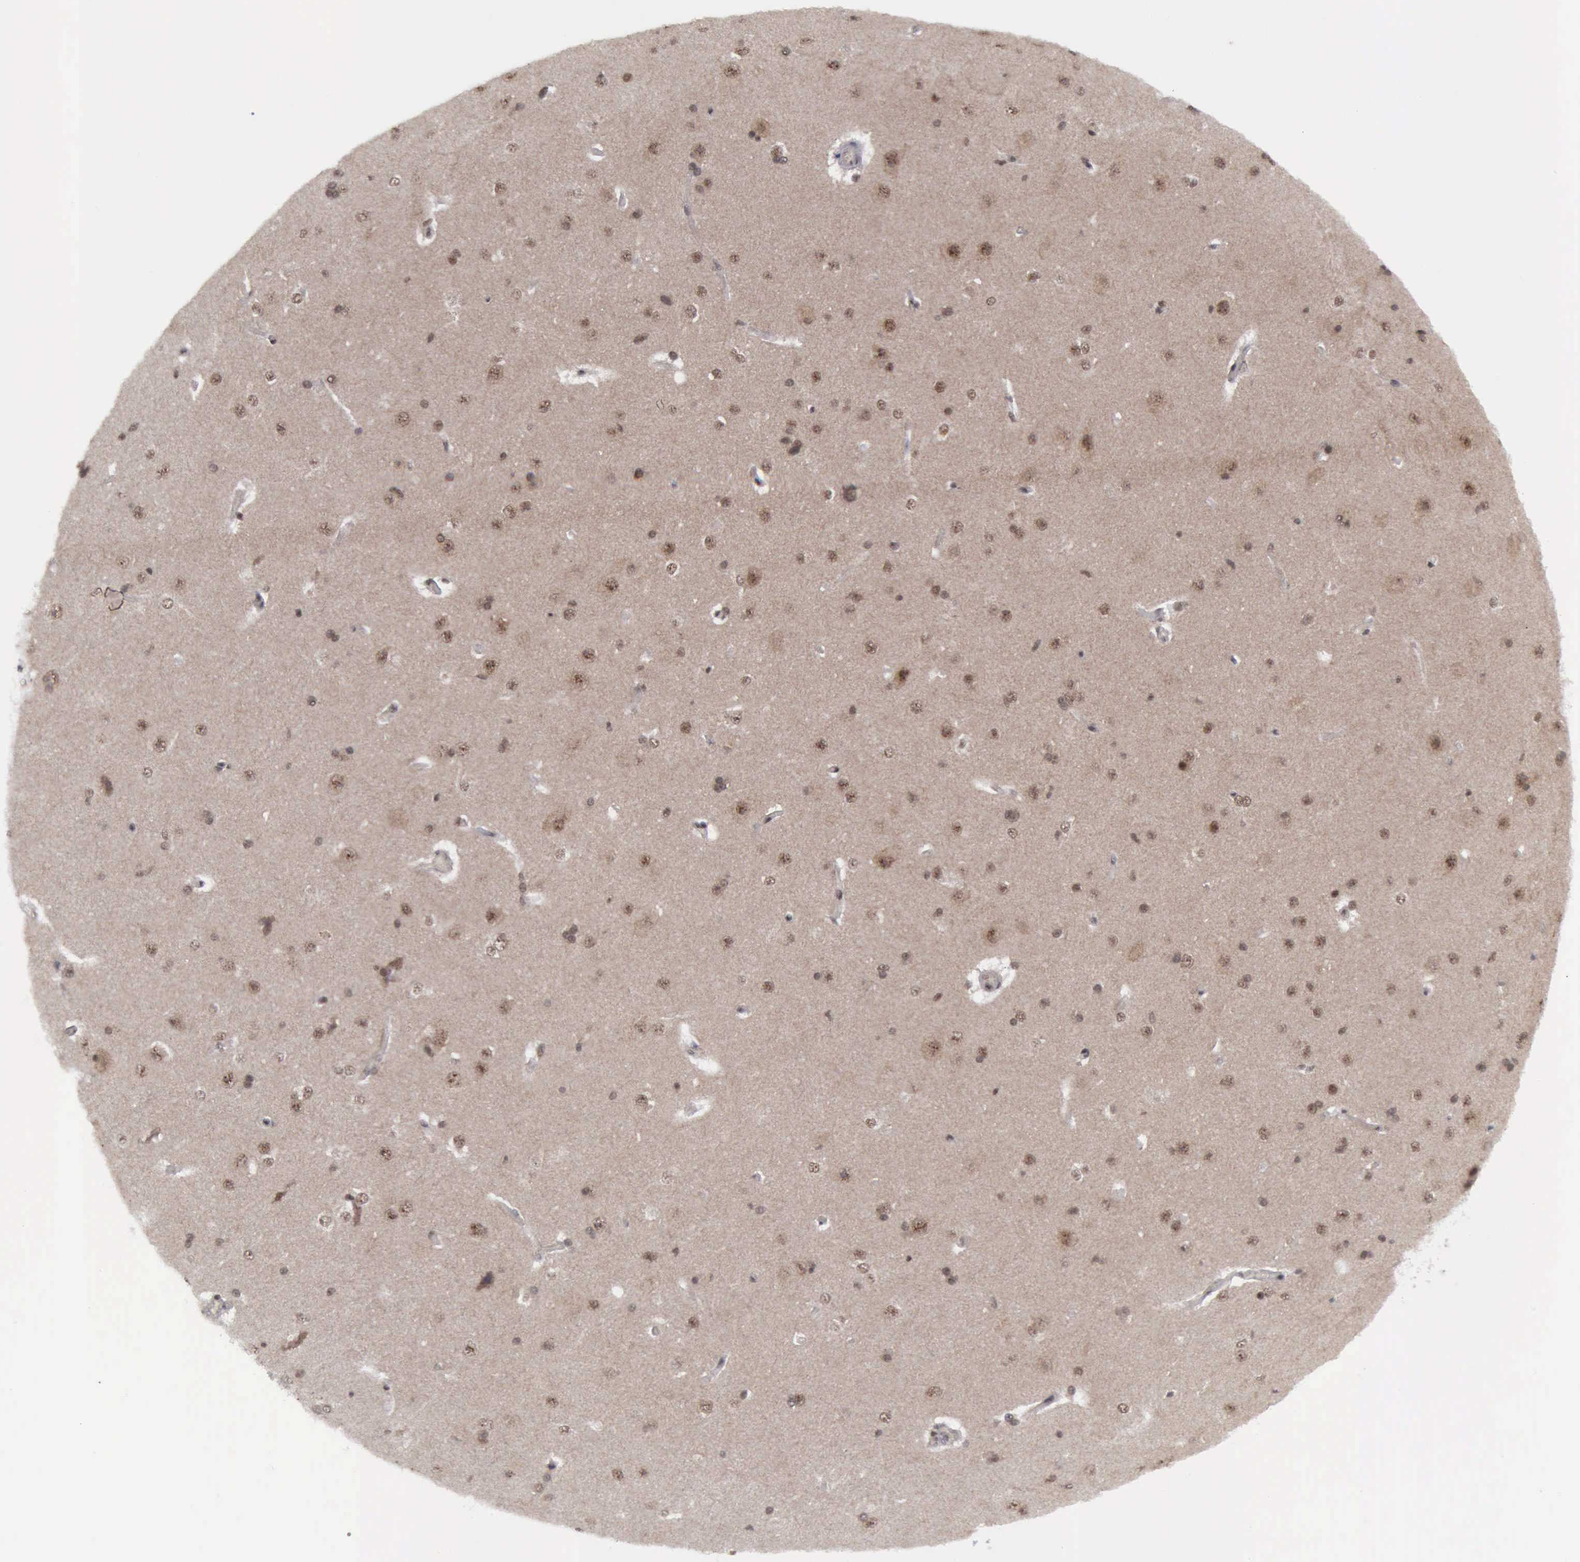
{"staining": {"intensity": "moderate", "quantity": ">75%", "location": "nuclear"}, "tissue": "cerebral cortex", "cell_type": "Endothelial cells", "image_type": "normal", "snomed": [{"axis": "morphology", "description": "Normal tissue, NOS"}, {"axis": "topography", "description": "Cerebral cortex"}], "caption": "Protein staining of normal cerebral cortex exhibits moderate nuclear expression in about >75% of endothelial cells.", "gene": "ATM", "patient": {"sex": "female", "age": 45}}